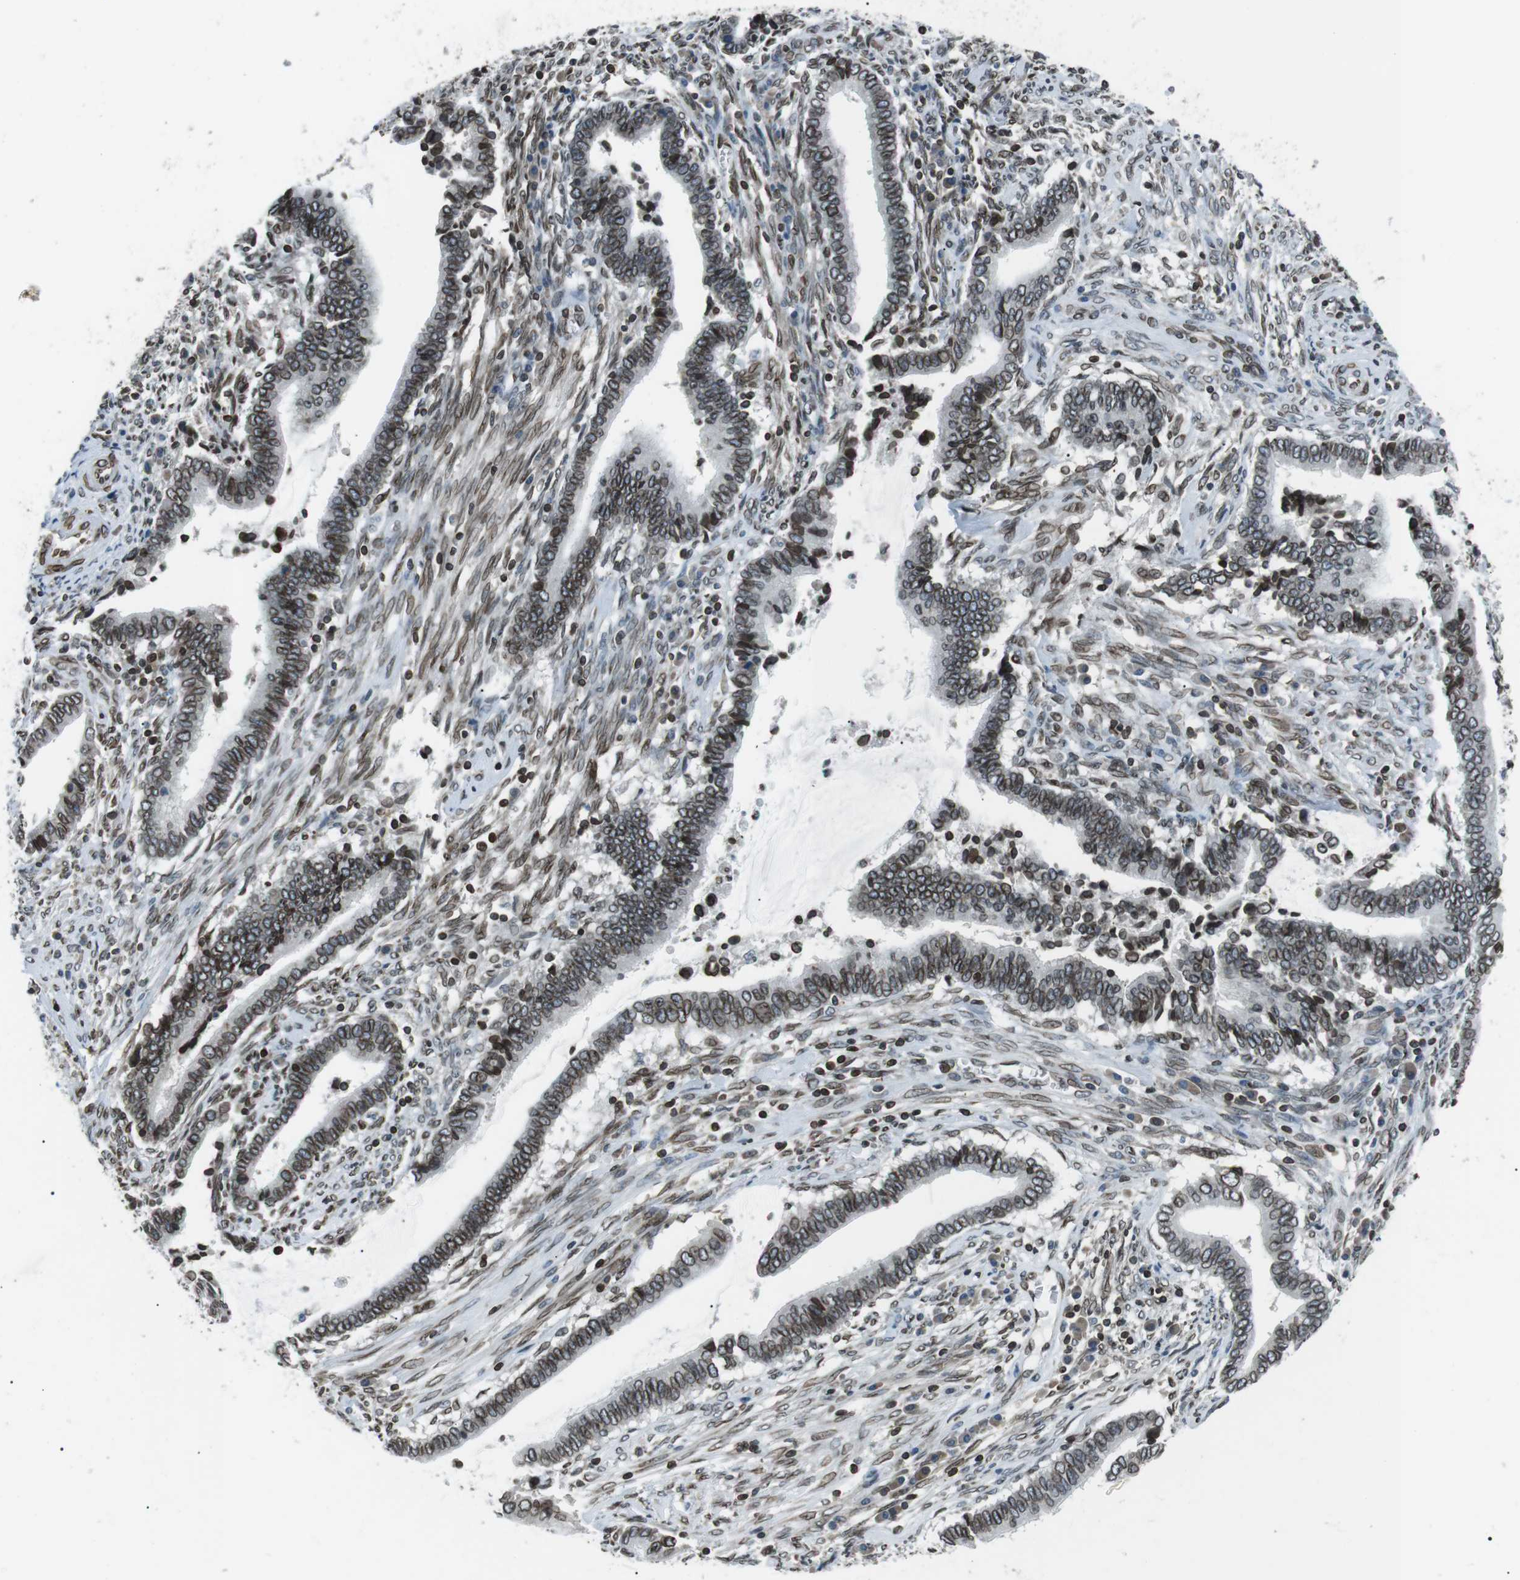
{"staining": {"intensity": "strong", "quantity": ">75%", "location": "cytoplasmic/membranous,nuclear"}, "tissue": "cervical cancer", "cell_type": "Tumor cells", "image_type": "cancer", "snomed": [{"axis": "morphology", "description": "Adenocarcinoma, NOS"}, {"axis": "topography", "description": "Cervix"}], "caption": "A brown stain highlights strong cytoplasmic/membranous and nuclear positivity of a protein in cervical adenocarcinoma tumor cells.", "gene": "TMX4", "patient": {"sex": "female", "age": 44}}